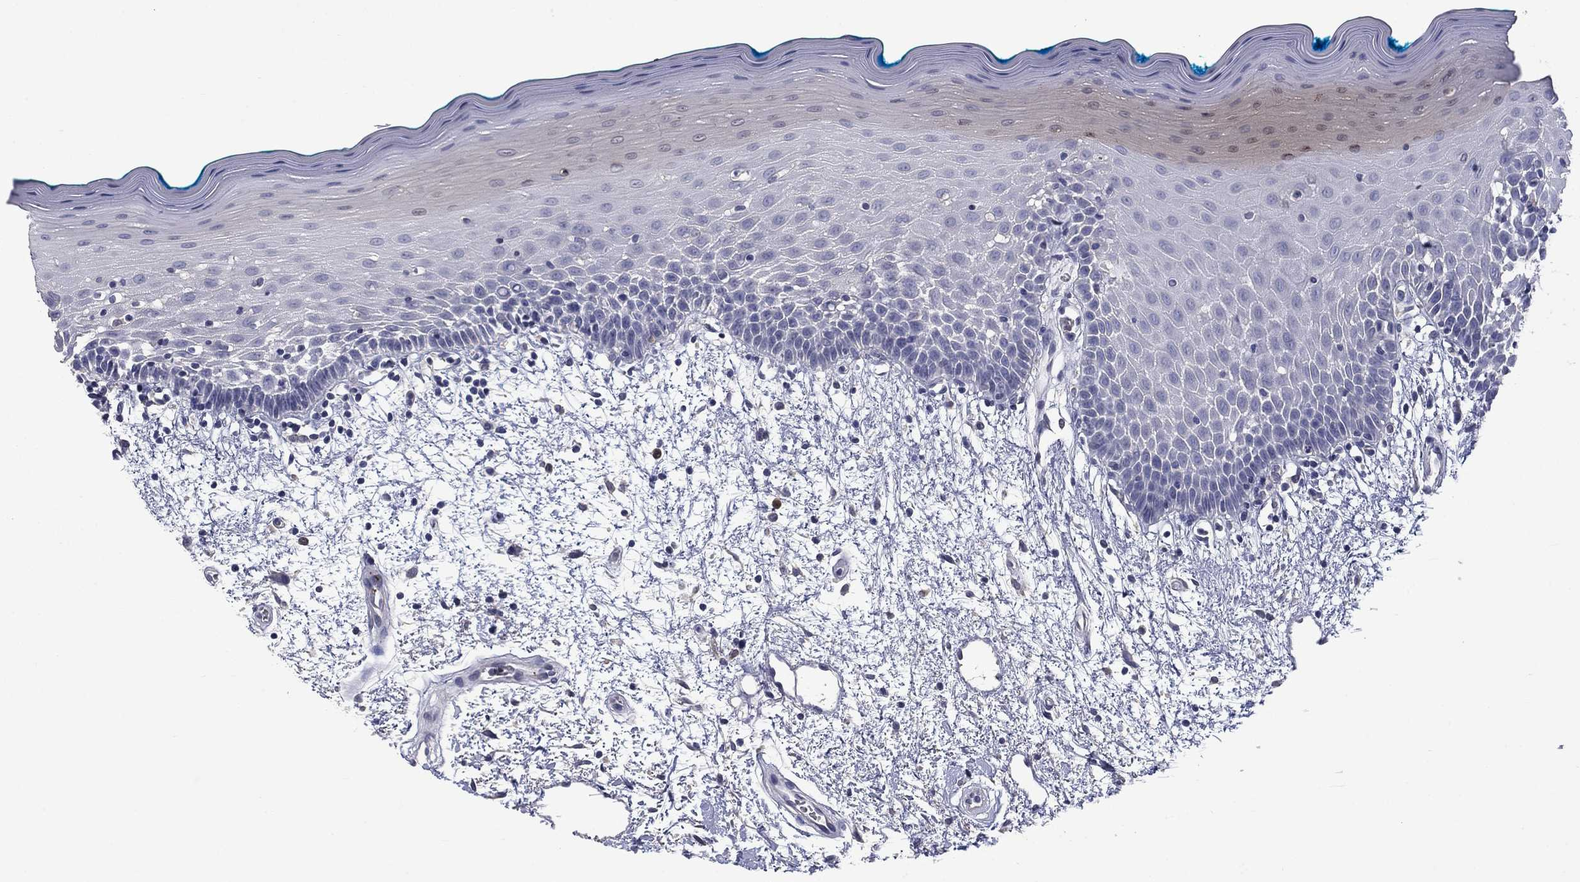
{"staining": {"intensity": "negative", "quantity": "none", "location": "none"}, "tissue": "oral mucosa", "cell_type": "Squamous epithelial cells", "image_type": "normal", "snomed": [{"axis": "morphology", "description": "Normal tissue, NOS"}, {"axis": "morphology", "description": "Squamous cell carcinoma, NOS"}, {"axis": "topography", "description": "Oral tissue"}, {"axis": "topography", "description": "Head-Neck"}], "caption": "Immunohistochemistry (IHC) photomicrograph of normal human oral mucosa stained for a protein (brown), which demonstrates no expression in squamous epithelial cells.", "gene": "PLEK", "patient": {"sex": "female", "age": 75}}